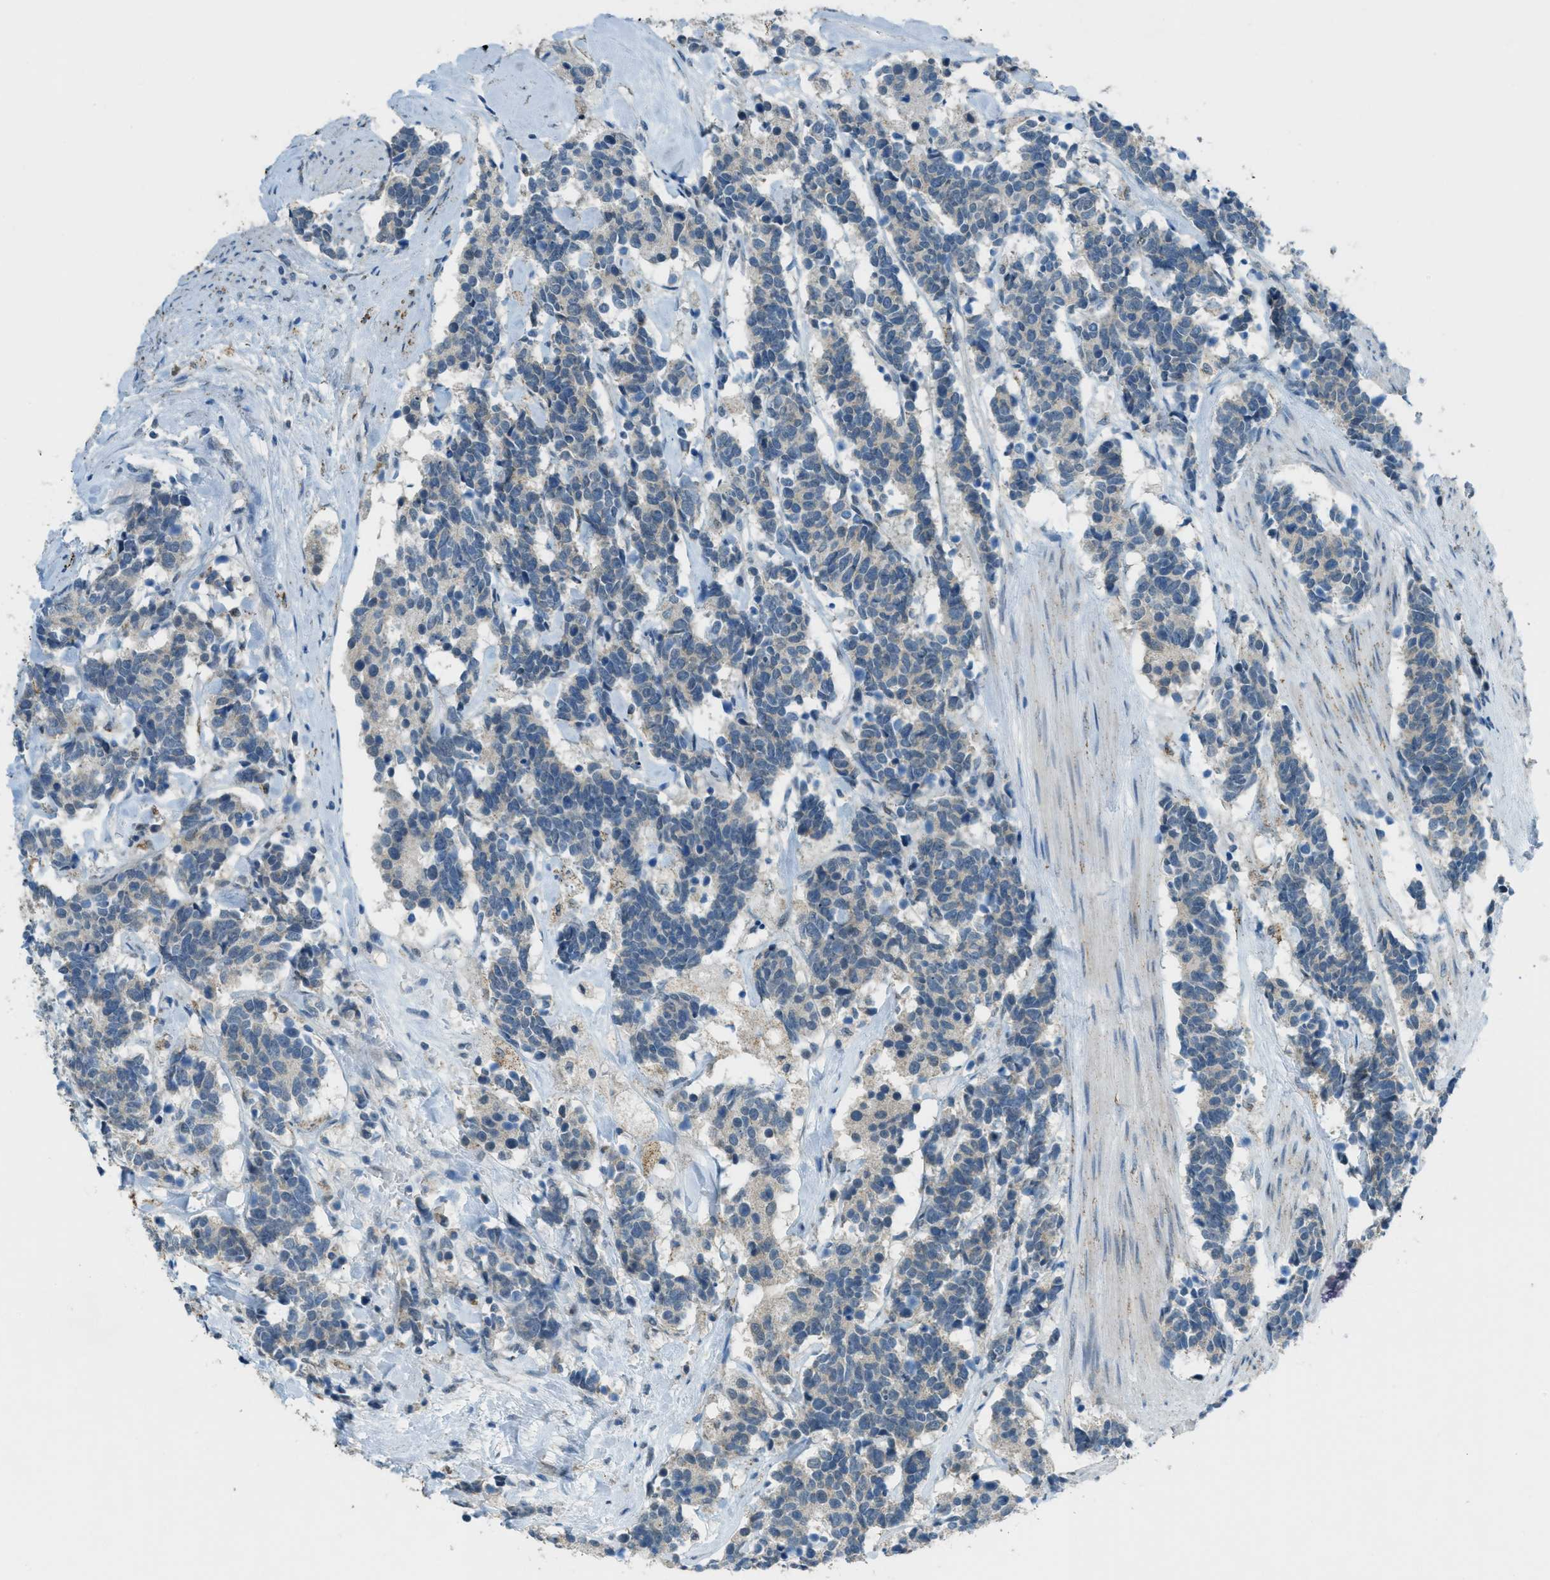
{"staining": {"intensity": "negative", "quantity": "none", "location": "none"}, "tissue": "carcinoid", "cell_type": "Tumor cells", "image_type": "cancer", "snomed": [{"axis": "morphology", "description": "Carcinoma, NOS"}, {"axis": "morphology", "description": "Carcinoid, malignant, NOS"}, {"axis": "topography", "description": "Urinary bladder"}], "caption": "IHC histopathology image of carcinoid stained for a protein (brown), which shows no expression in tumor cells. The staining was performed using DAB to visualize the protein expression in brown, while the nuclei were stained in blue with hematoxylin (Magnification: 20x).", "gene": "CDON", "patient": {"sex": "male", "age": 57}}